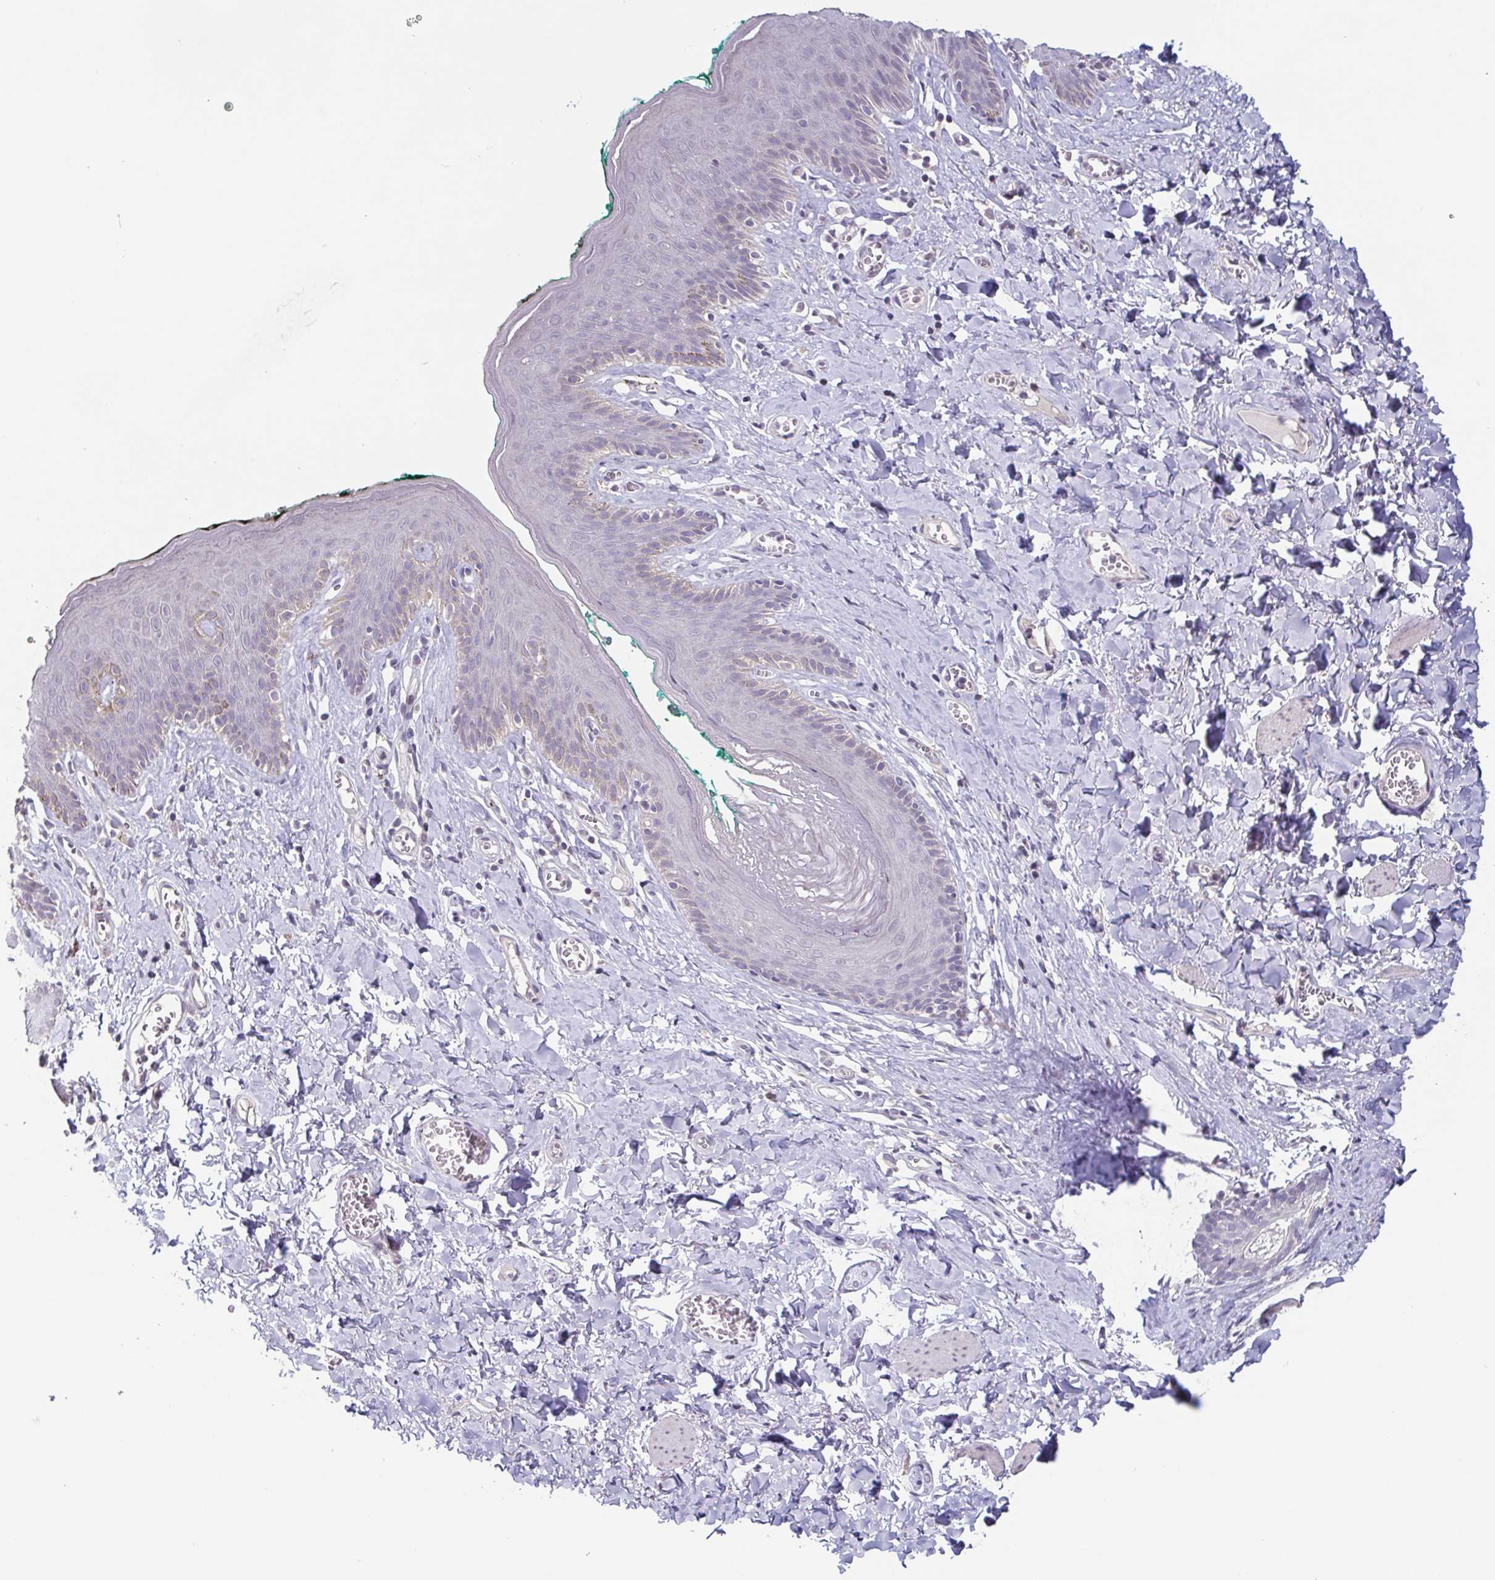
{"staining": {"intensity": "negative", "quantity": "none", "location": "none"}, "tissue": "skin", "cell_type": "Epidermal cells", "image_type": "normal", "snomed": [{"axis": "morphology", "description": "Normal tissue, NOS"}, {"axis": "topography", "description": "Vulva"}, {"axis": "topography", "description": "Peripheral nerve tissue"}], "caption": "IHC histopathology image of unremarkable skin: skin stained with DAB exhibits no significant protein positivity in epidermal cells.", "gene": "GHRL", "patient": {"sex": "female", "age": 66}}